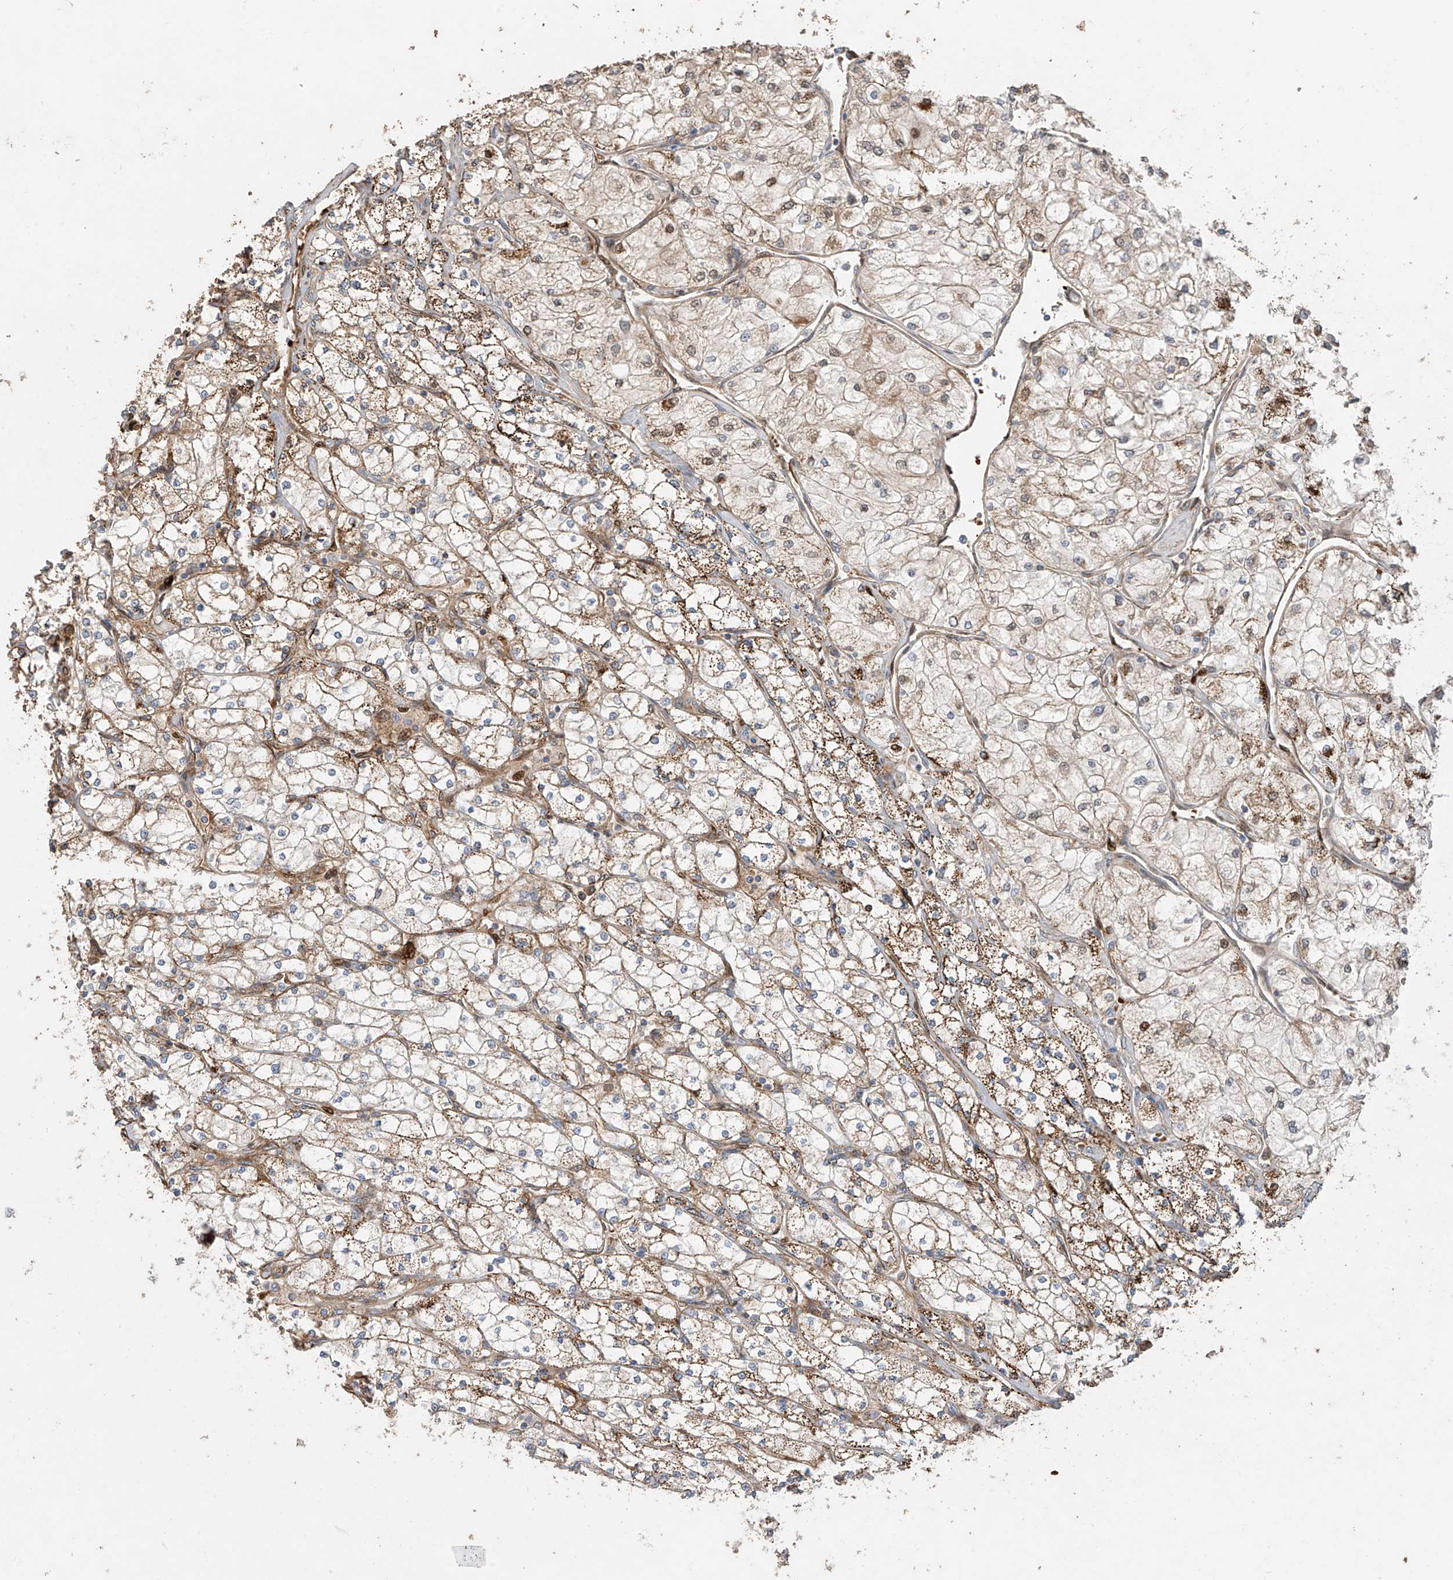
{"staining": {"intensity": "moderate", "quantity": "<25%", "location": "cytoplasmic/membranous"}, "tissue": "renal cancer", "cell_type": "Tumor cells", "image_type": "cancer", "snomed": [{"axis": "morphology", "description": "Adenocarcinoma, NOS"}, {"axis": "topography", "description": "Kidney"}], "caption": "Protein expression analysis of human renal cancer reveals moderate cytoplasmic/membranous staining in about <25% of tumor cells. The protein is stained brown, and the nuclei are stained in blue (DAB (3,3'-diaminobenzidine) IHC with brightfield microscopy, high magnification).", "gene": "ABTB1", "patient": {"sex": "male", "age": 80}}